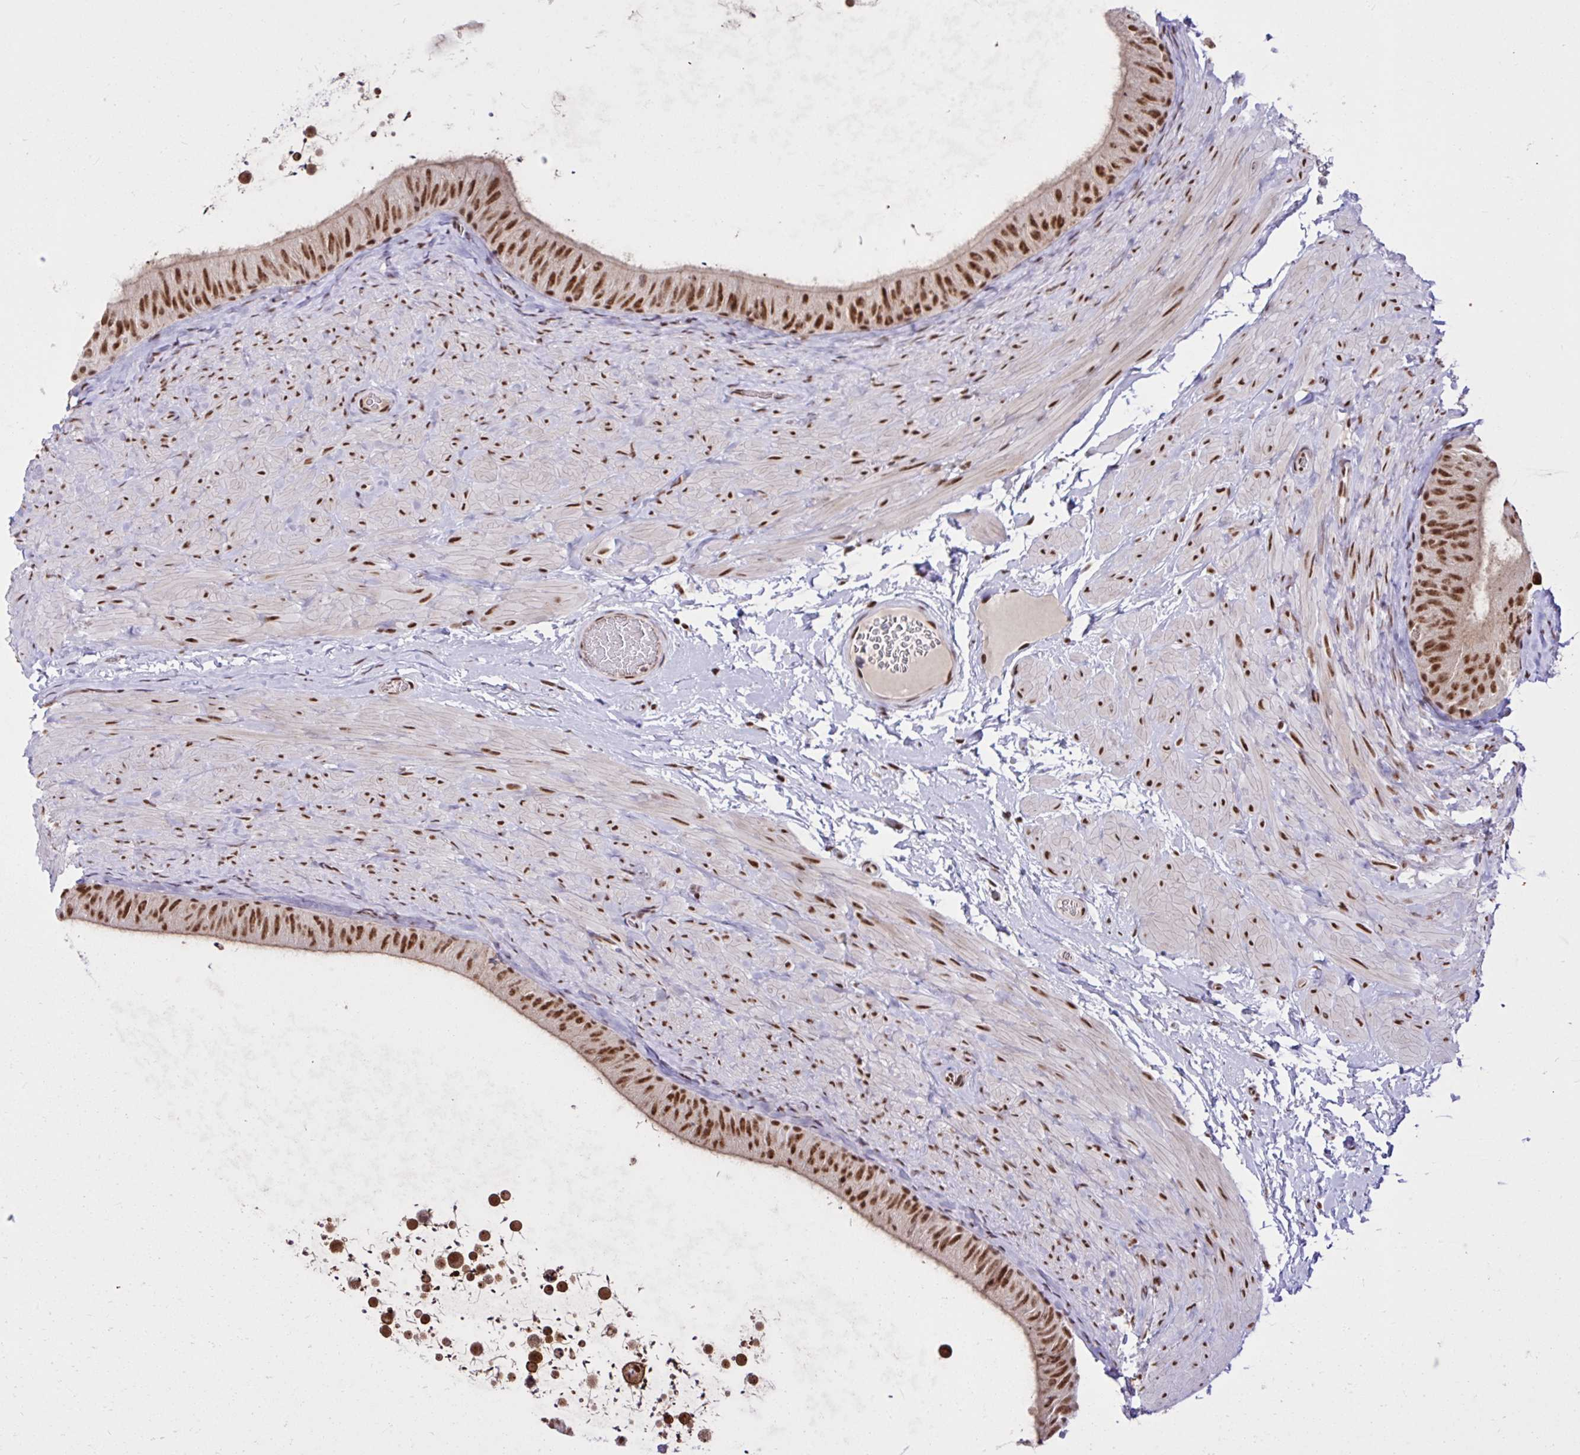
{"staining": {"intensity": "strong", "quantity": ">75%", "location": "nuclear"}, "tissue": "epididymis", "cell_type": "Glandular cells", "image_type": "normal", "snomed": [{"axis": "morphology", "description": "Normal tissue, NOS"}, {"axis": "topography", "description": "Epididymis, spermatic cord, NOS"}, {"axis": "topography", "description": "Epididymis"}], "caption": "IHC photomicrograph of normal epididymis stained for a protein (brown), which shows high levels of strong nuclear staining in approximately >75% of glandular cells.", "gene": "CCDC12", "patient": {"sex": "male", "age": 31}}